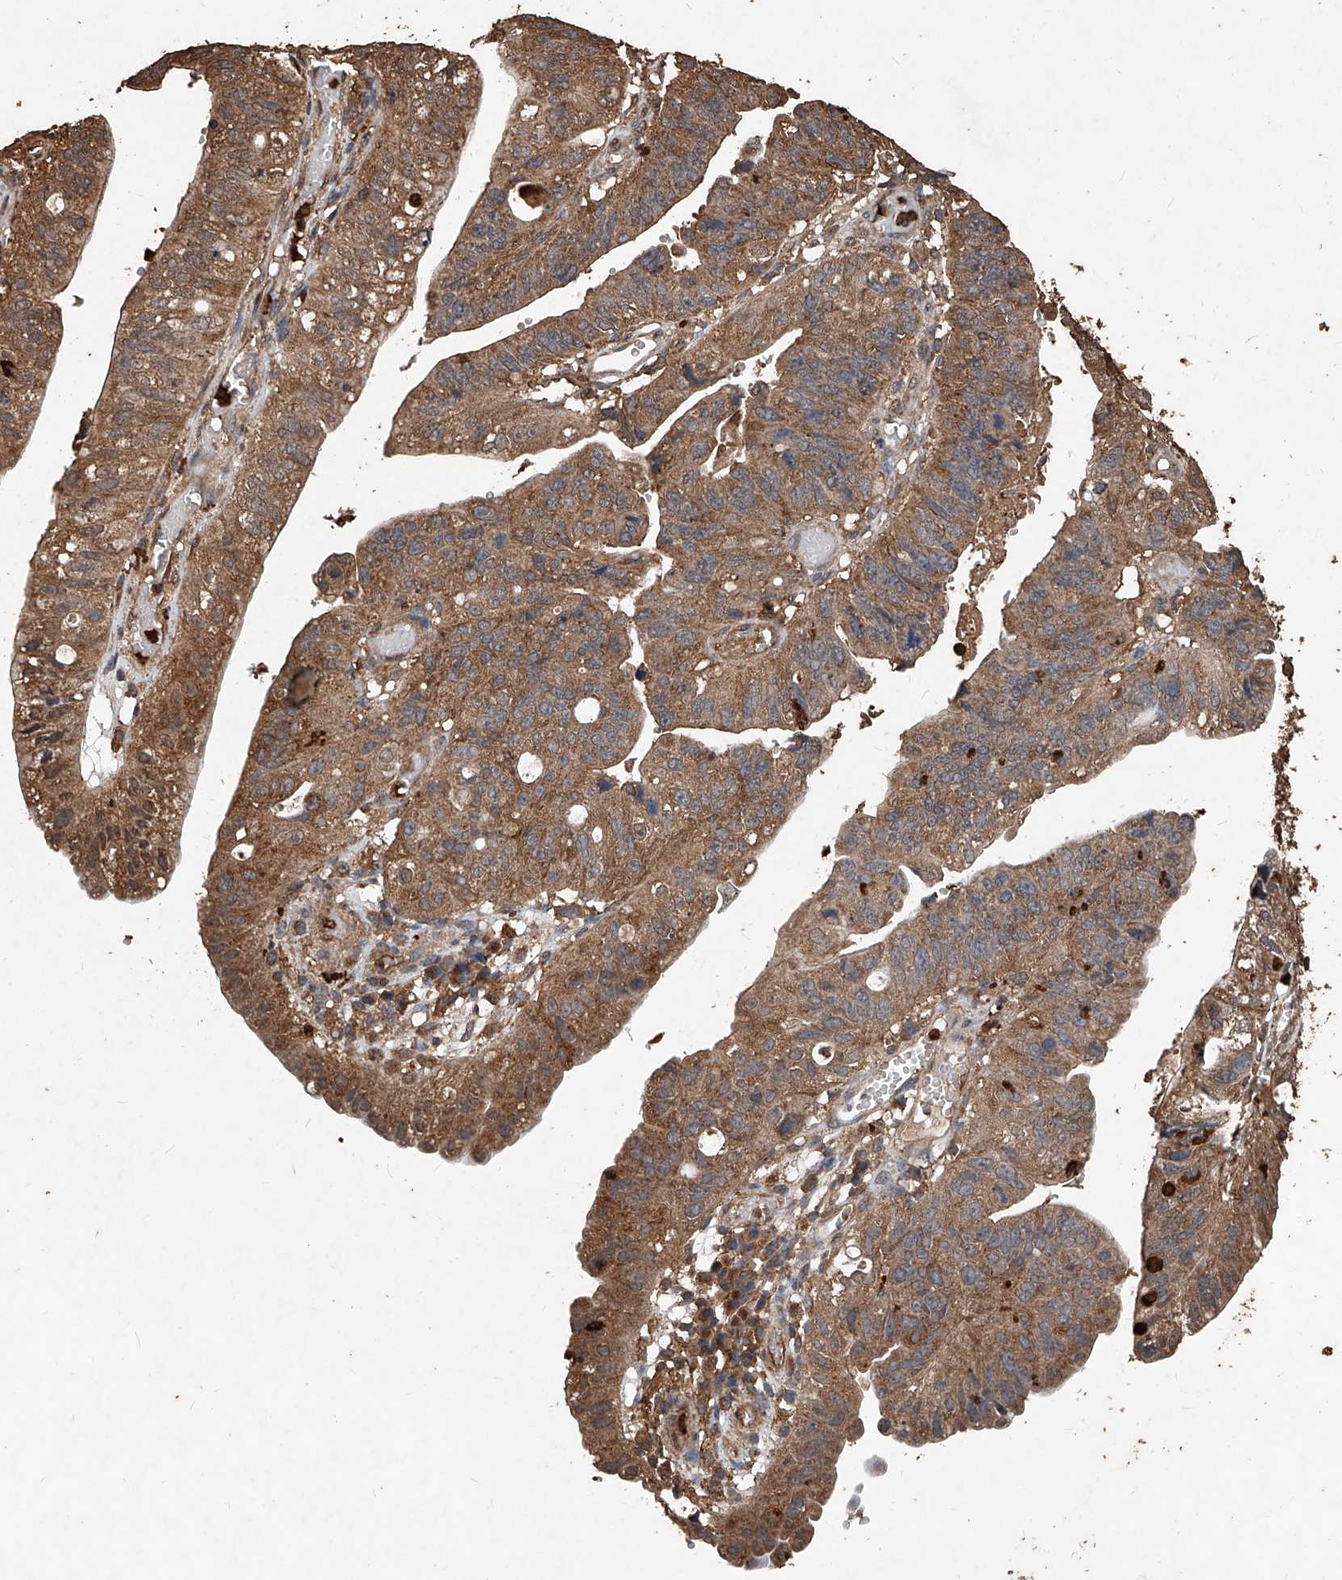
{"staining": {"intensity": "moderate", "quantity": ">75%", "location": "cytoplasmic/membranous"}, "tissue": "stomach cancer", "cell_type": "Tumor cells", "image_type": "cancer", "snomed": [{"axis": "morphology", "description": "Adenocarcinoma, NOS"}, {"axis": "topography", "description": "Stomach"}], "caption": "Adenocarcinoma (stomach) stained for a protein (brown) demonstrates moderate cytoplasmic/membranous positive staining in about >75% of tumor cells.", "gene": "UCP2", "patient": {"sex": "male", "age": 59}}